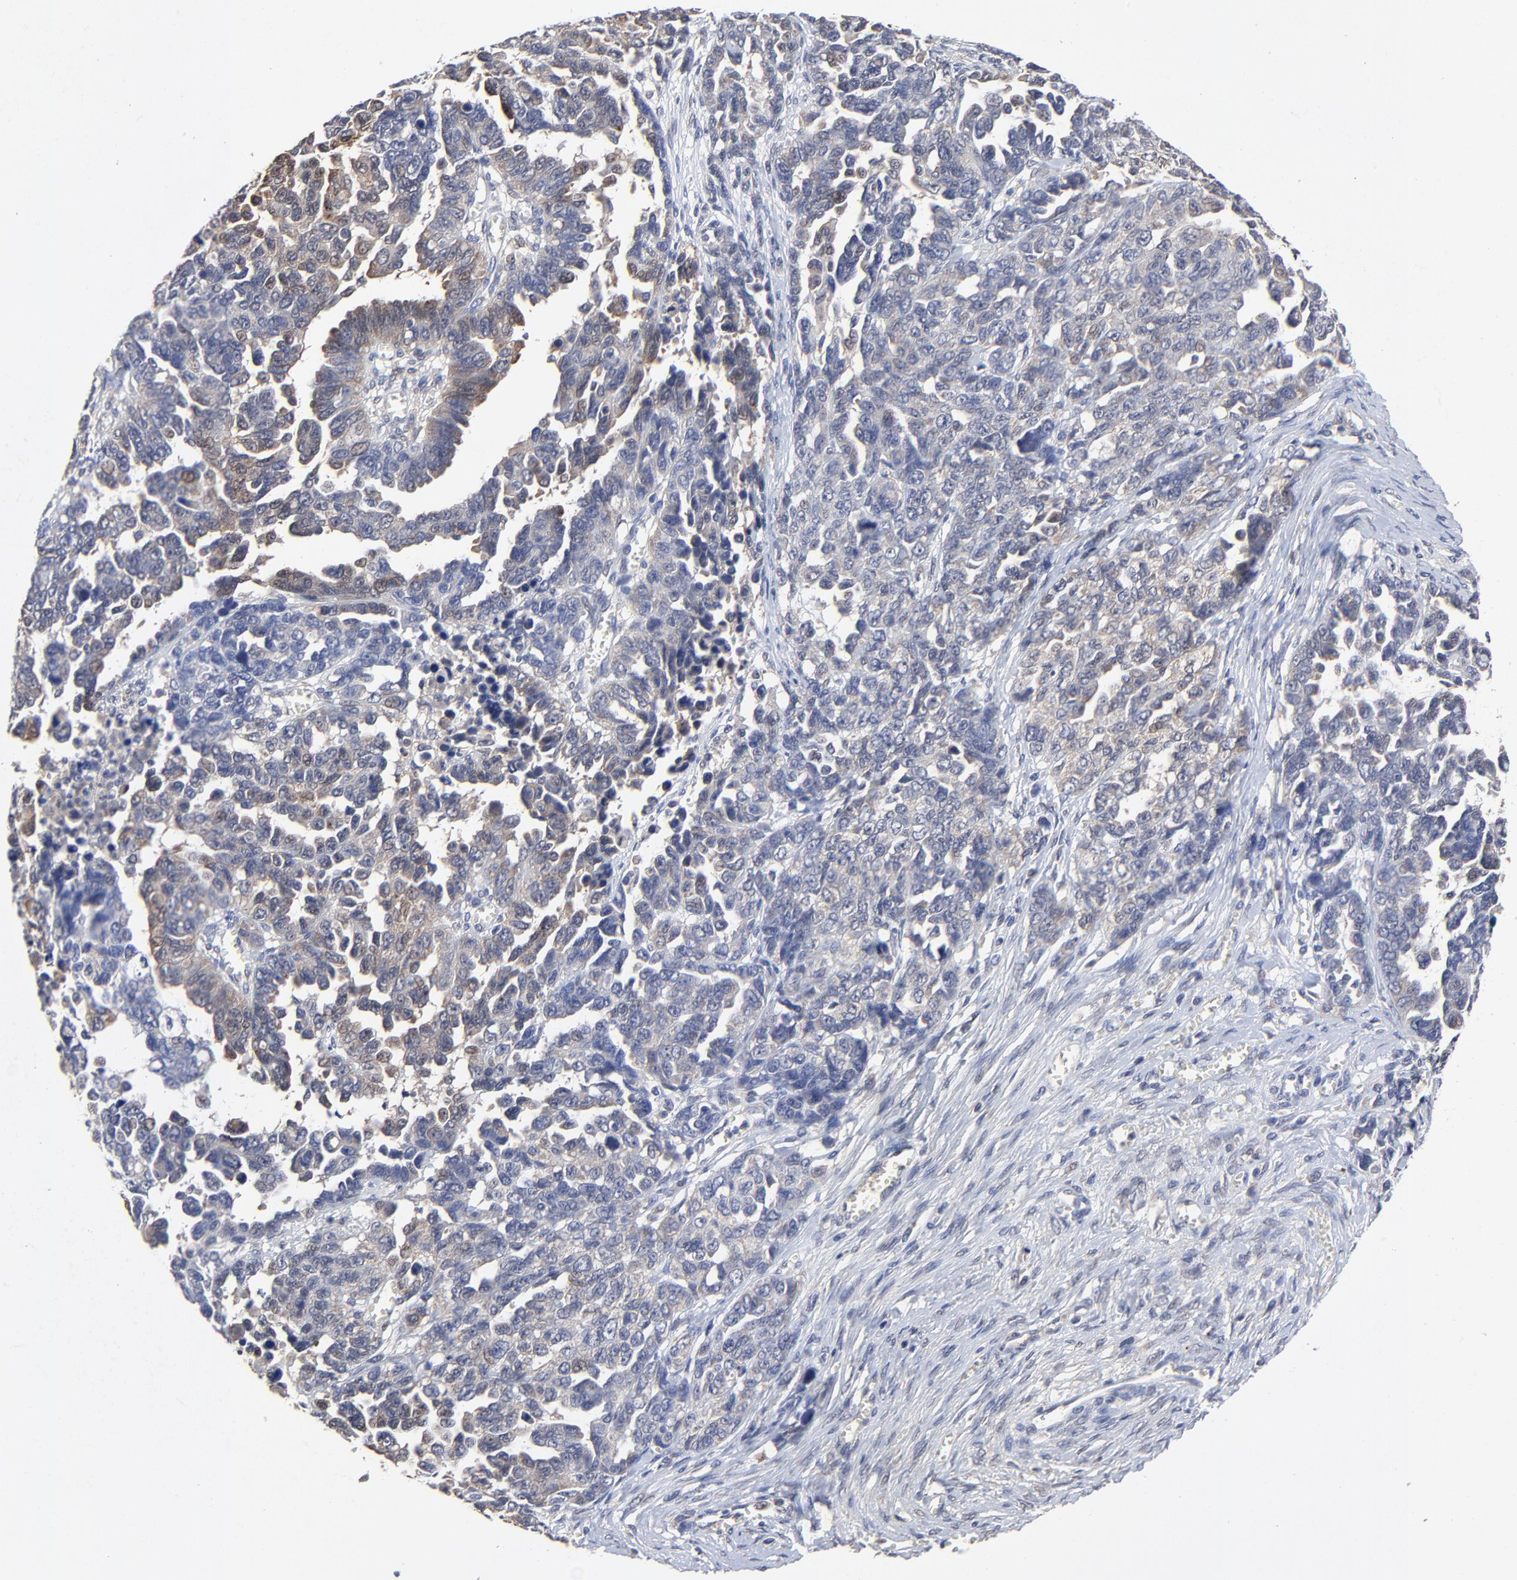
{"staining": {"intensity": "weak", "quantity": "<25%", "location": "cytoplasmic/membranous,nuclear"}, "tissue": "ovarian cancer", "cell_type": "Tumor cells", "image_type": "cancer", "snomed": [{"axis": "morphology", "description": "Cystadenocarcinoma, serous, NOS"}, {"axis": "topography", "description": "Ovary"}], "caption": "Tumor cells are negative for protein expression in human ovarian cancer. The staining is performed using DAB (3,3'-diaminobenzidine) brown chromogen with nuclei counter-stained in using hematoxylin.", "gene": "LGALS3", "patient": {"sex": "female", "age": 69}}